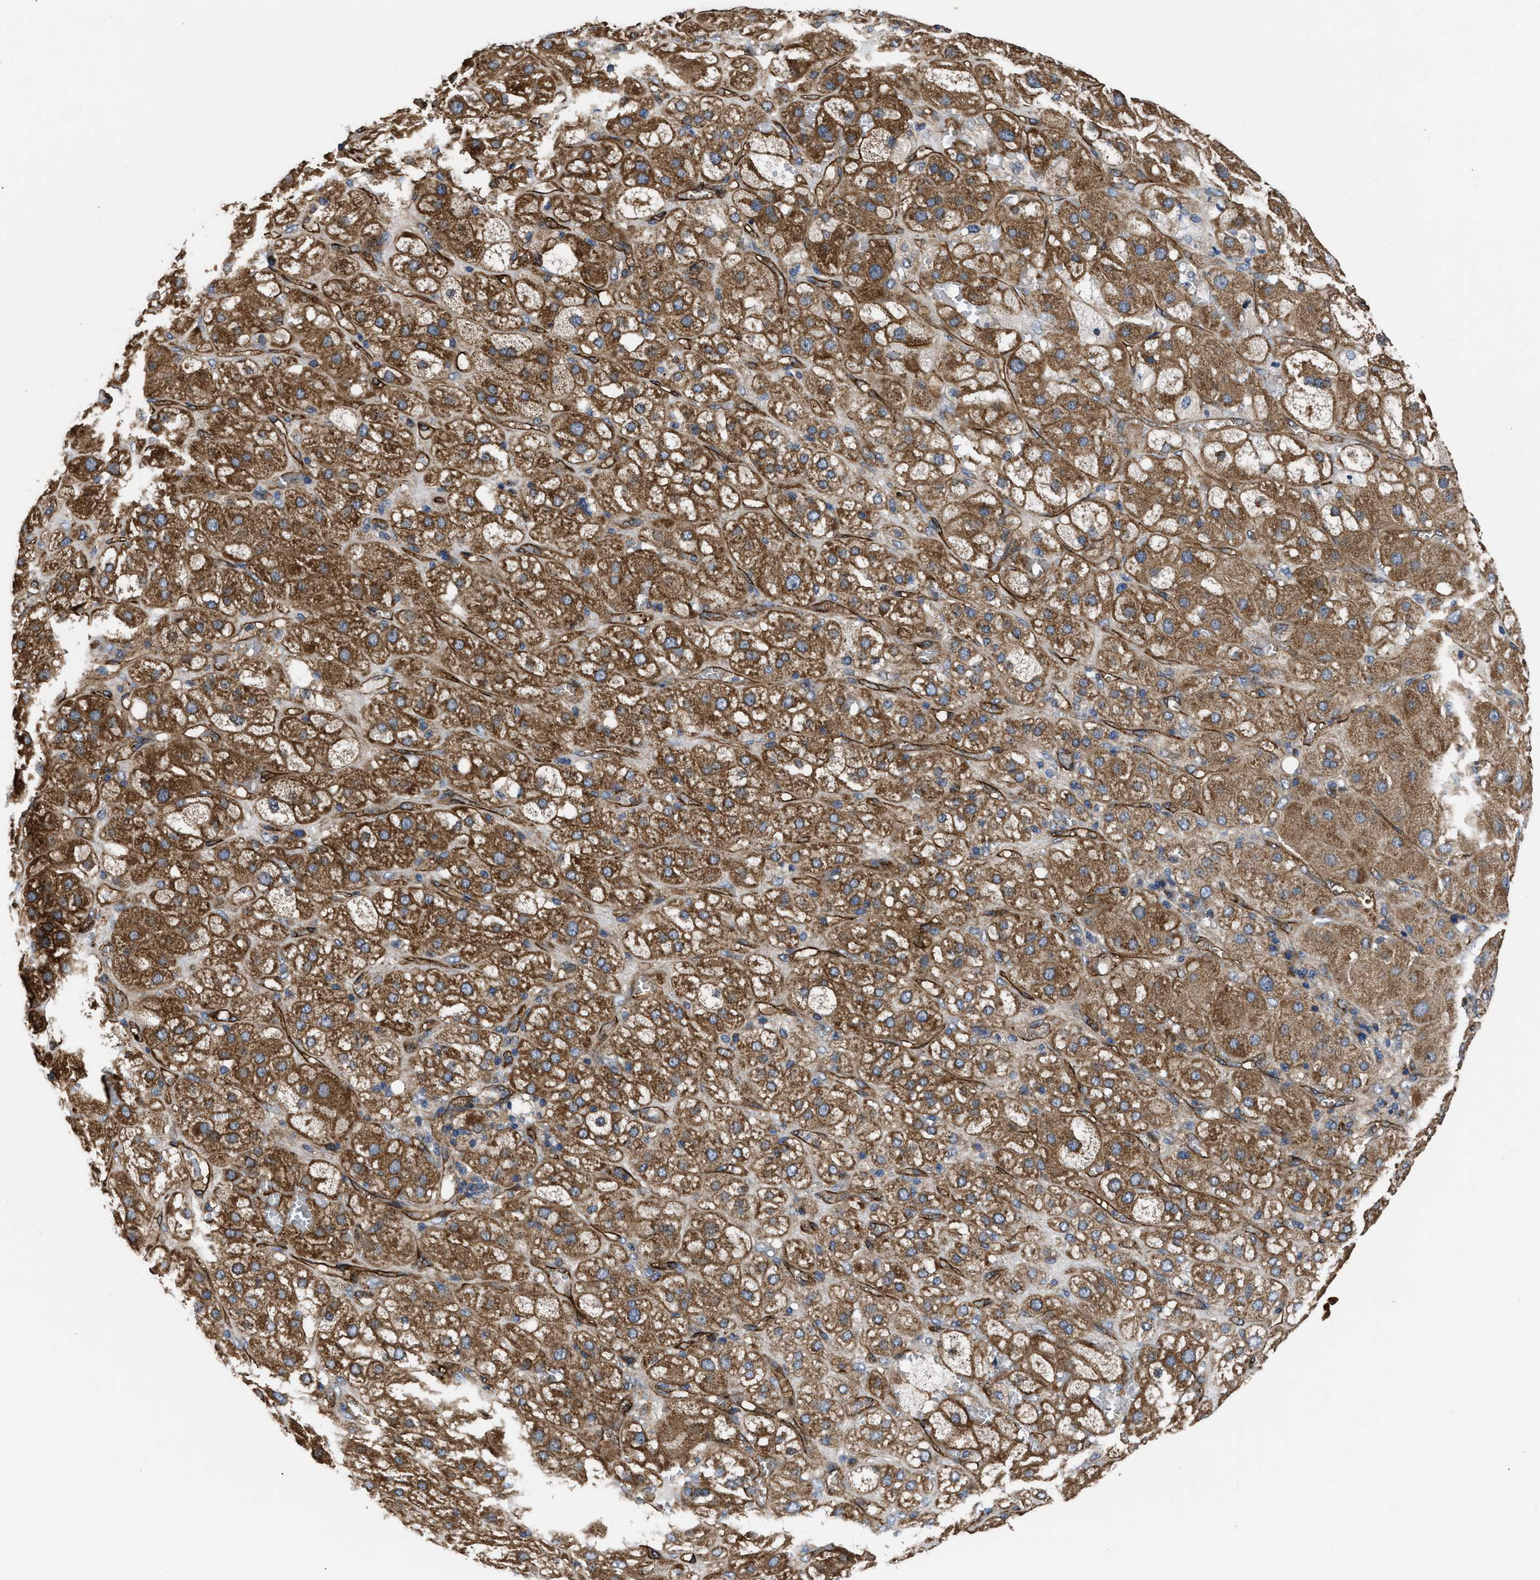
{"staining": {"intensity": "strong", "quantity": ">75%", "location": "cytoplasmic/membranous"}, "tissue": "adrenal gland", "cell_type": "Glandular cells", "image_type": "normal", "snomed": [{"axis": "morphology", "description": "Normal tissue, NOS"}, {"axis": "topography", "description": "Adrenal gland"}], "caption": "A brown stain labels strong cytoplasmic/membranous staining of a protein in glandular cells of benign human adrenal gland.", "gene": "NT5E", "patient": {"sex": "female", "age": 47}}